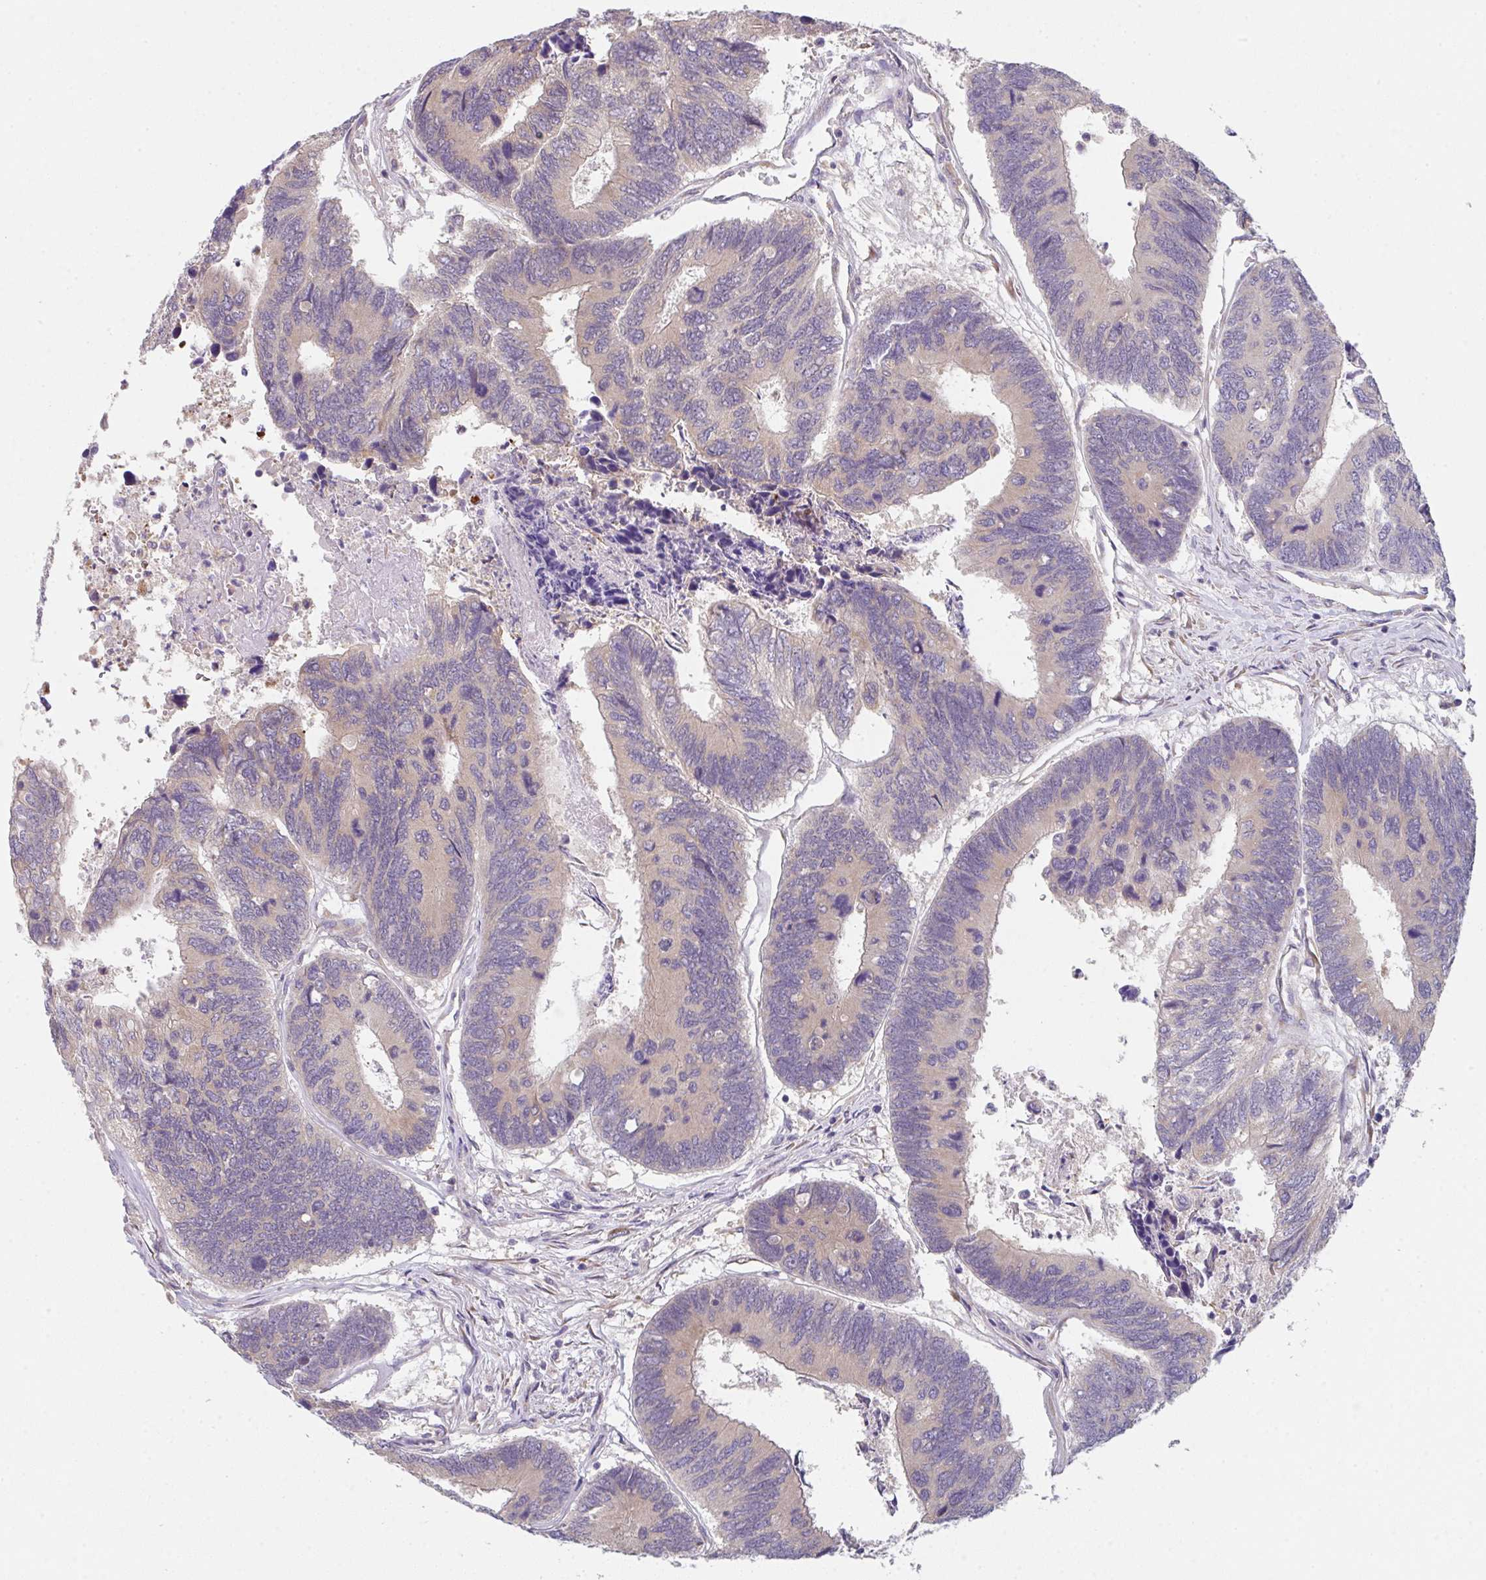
{"staining": {"intensity": "negative", "quantity": "none", "location": "none"}, "tissue": "colorectal cancer", "cell_type": "Tumor cells", "image_type": "cancer", "snomed": [{"axis": "morphology", "description": "Adenocarcinoma, NOS"}, {"axis": "topography", "description": "Colon"}], "caption": "This is an immunohistochemistry (IHC) micrograph of colorectal cancer. There is no staining in tumor cells.", "gene": "TSPAN31", "patient": {"sex": "female", "age": 67}}